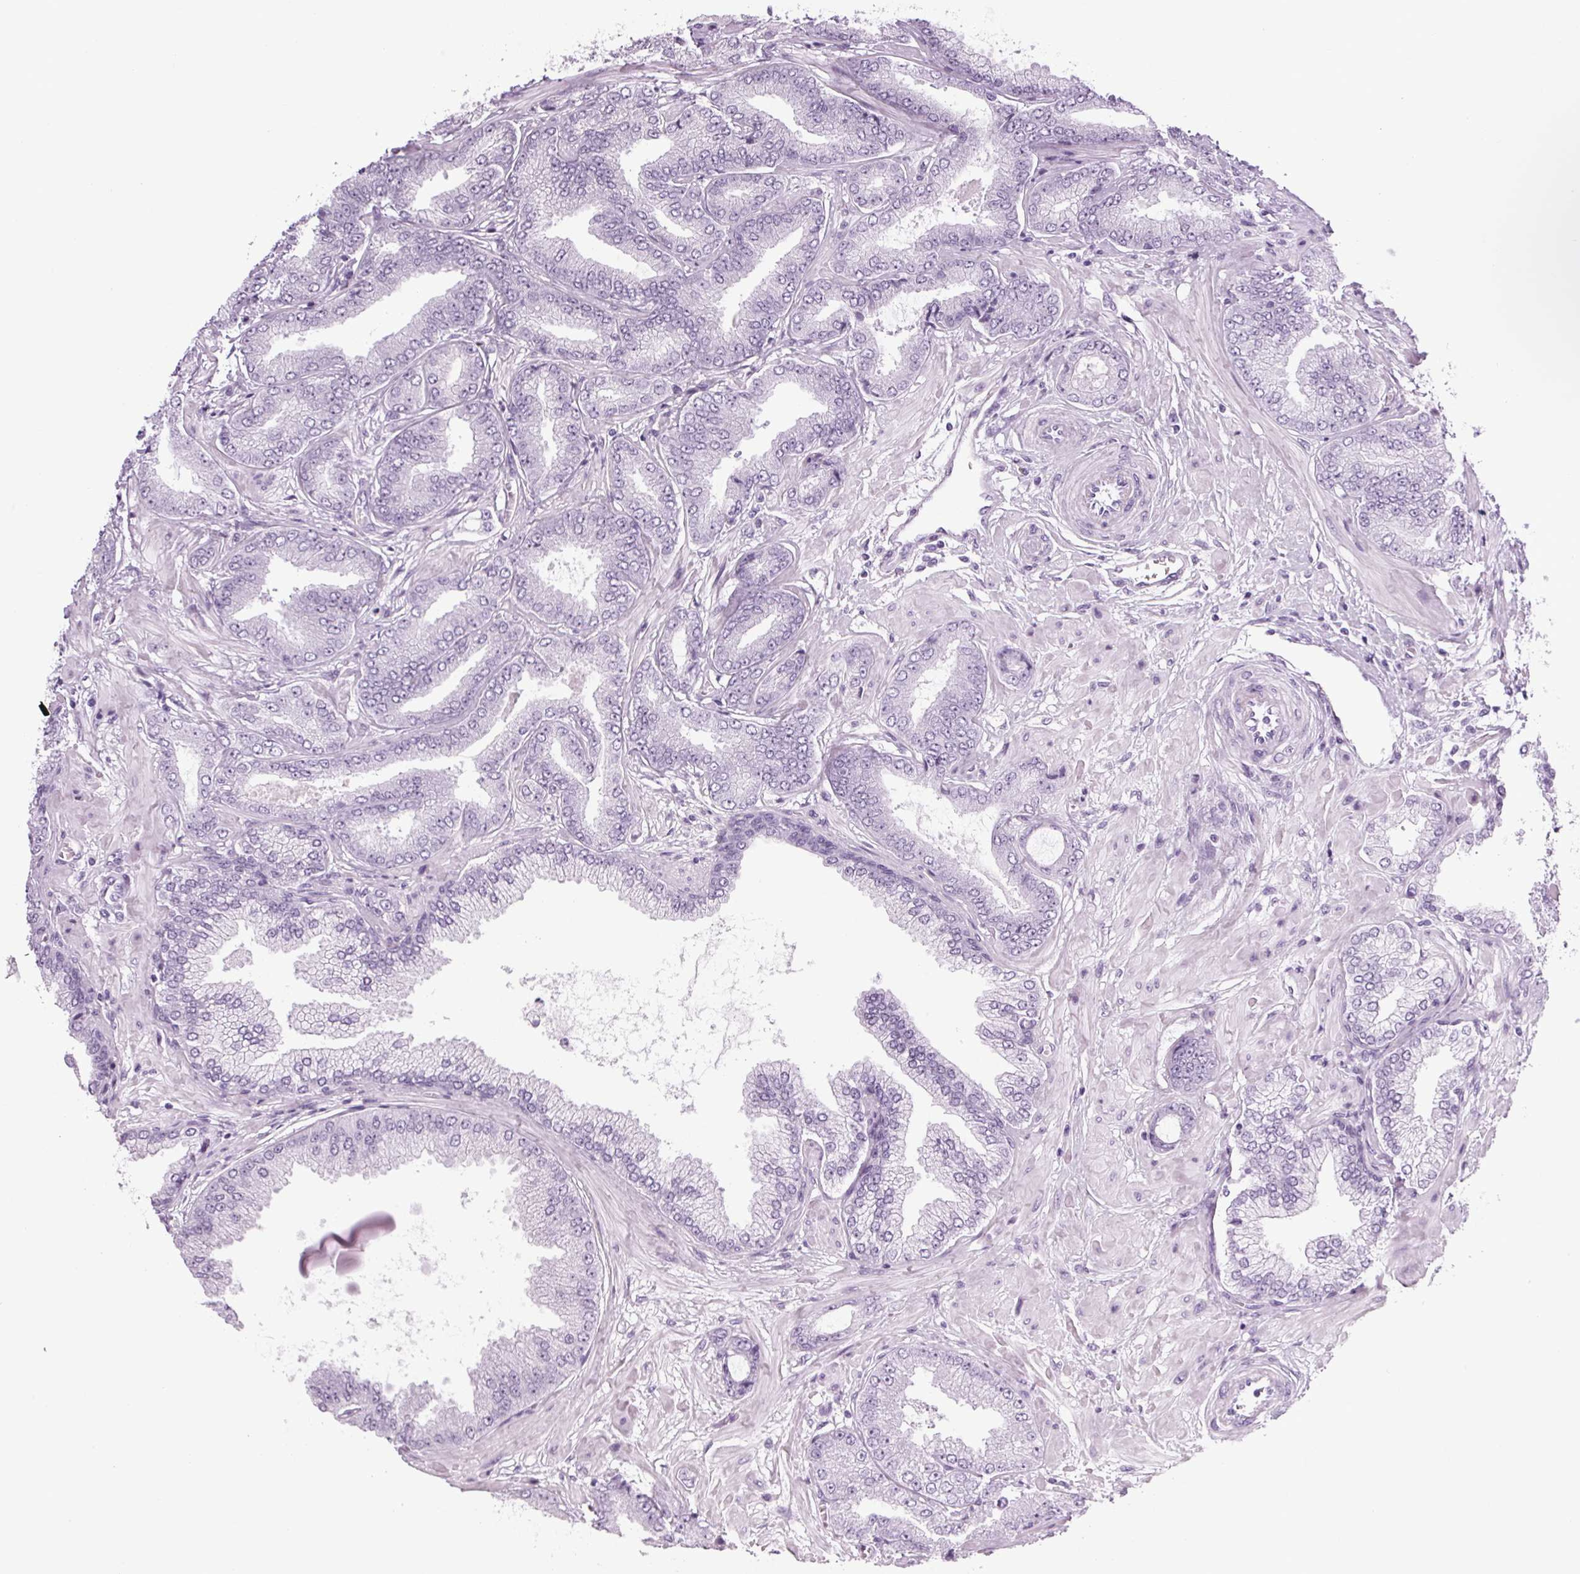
{"staining": {"intensity": "negative", "quantity": "none", "location": "none"}, "tissue": "prostate cancer", "cell_type": "Tumor cells", "image_type": "cancer", "snomed": [{"axis": "morphology", "description": "Adenocarcinoma, Low grade"}, {"axis": "topography", "description": "Prostate"}], "caption": "Tumor cells show no significant positivity in prostate cancer (adenocarcinoma (low-grade)). (Stains: DAB (3,3'-diaminobenzidine) immunohistochemistry with hematoxylin counter stain, Microscopy: brightfield microscopy at high magnification).", "gene": "PPP1R1A", "patient": {"sex": "male", "age": 55}}